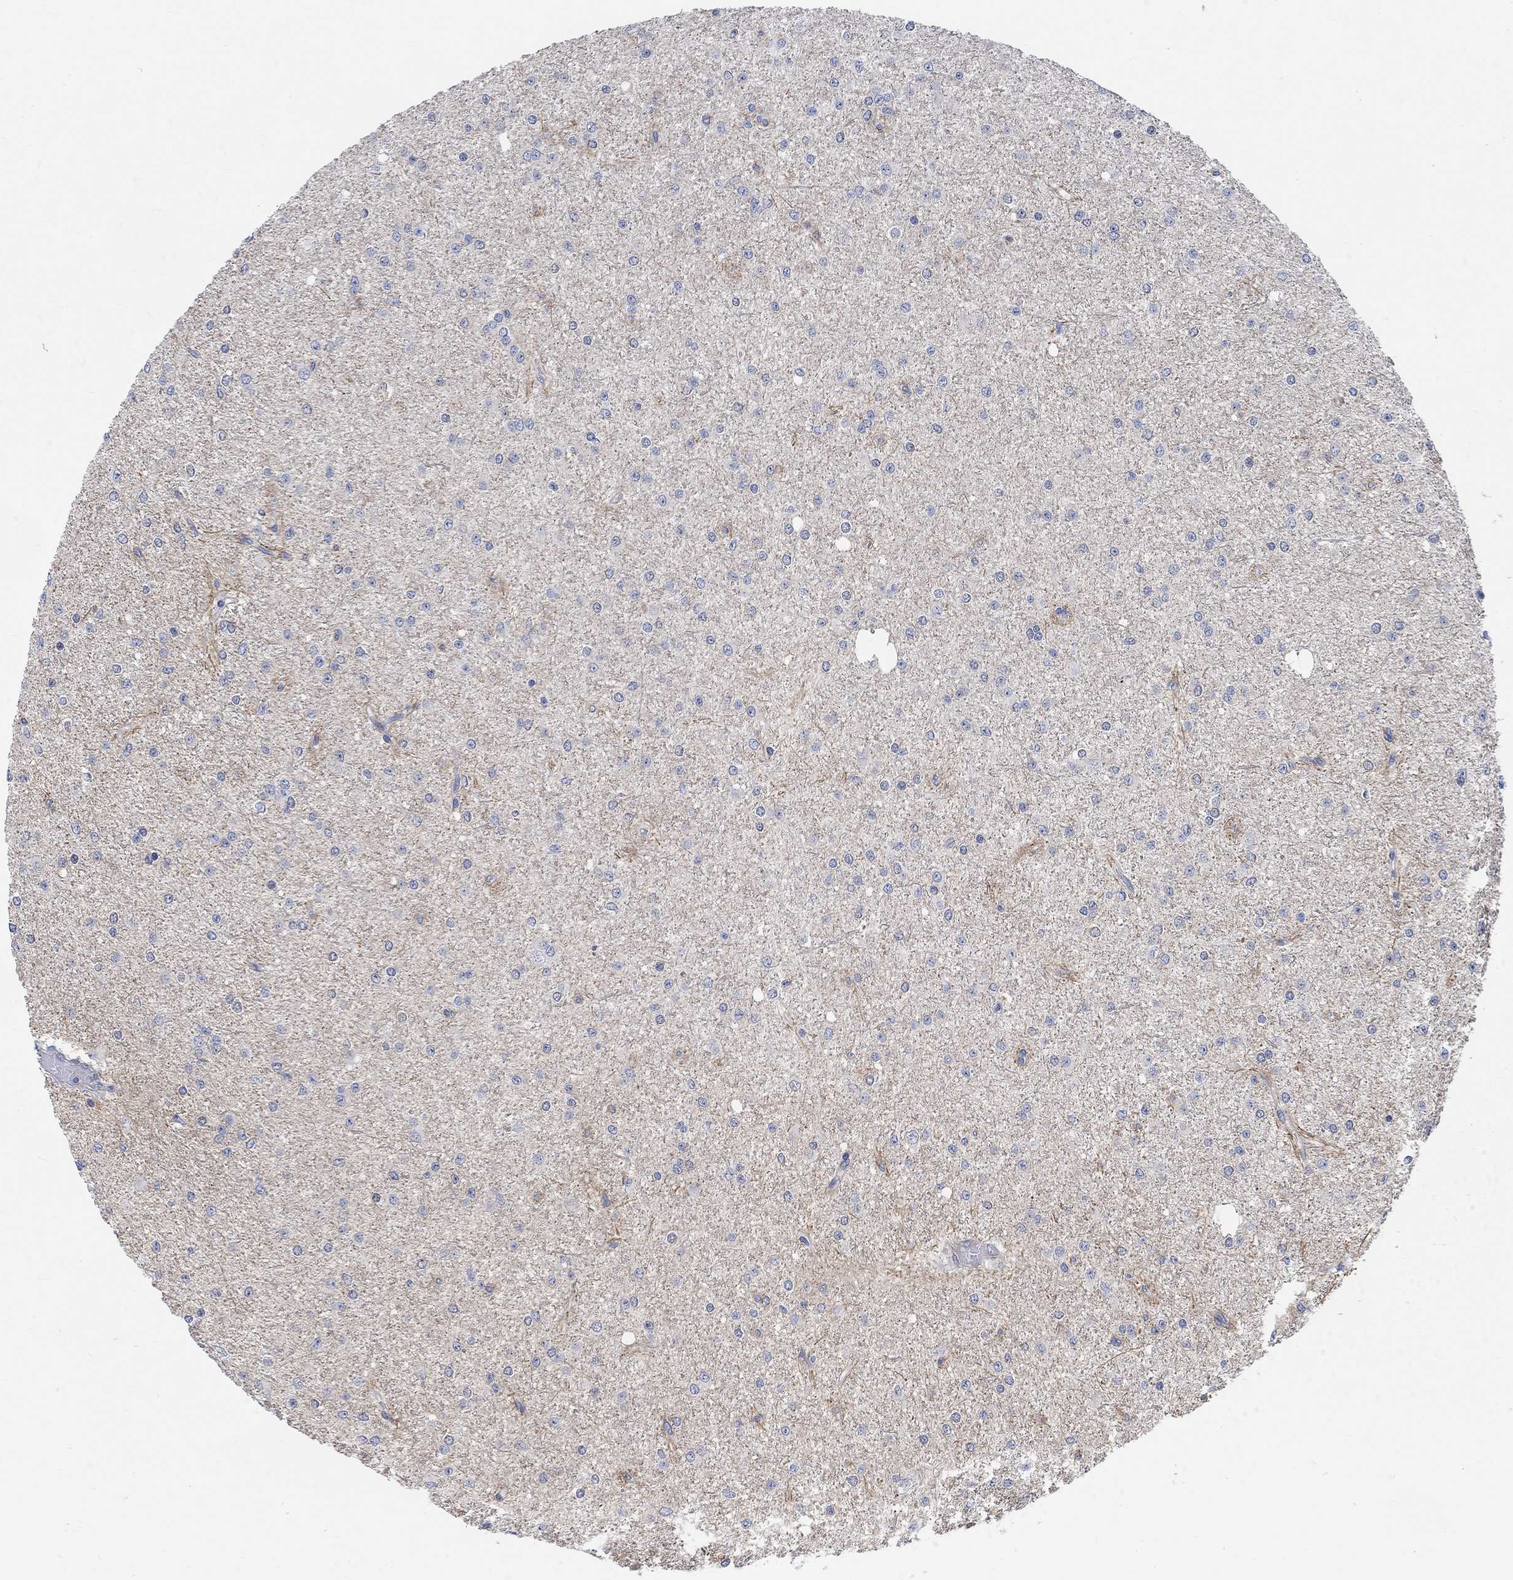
{"staining": {"intensity": "weak", "quantity": "25%-75%", "location": "cytoplasmic/membranous"}, "tissue": "glioma", "cell_type": "Tumor cells", "image_type": "cancer", "snomed": [{"axis": "morphology", "description": "Glioma, malignant, Low grade"}, {"axis": "topography", "description": "Brain"}], "caption": "Malignant glioma (low-grade) stained with immunohistochemistry reveals weak cytoplasmic/membranous staining in approximately 25%-75% of tumor cells.", "gene": "HCRTR1", "patient": {"sex": "male", "age": 27}}